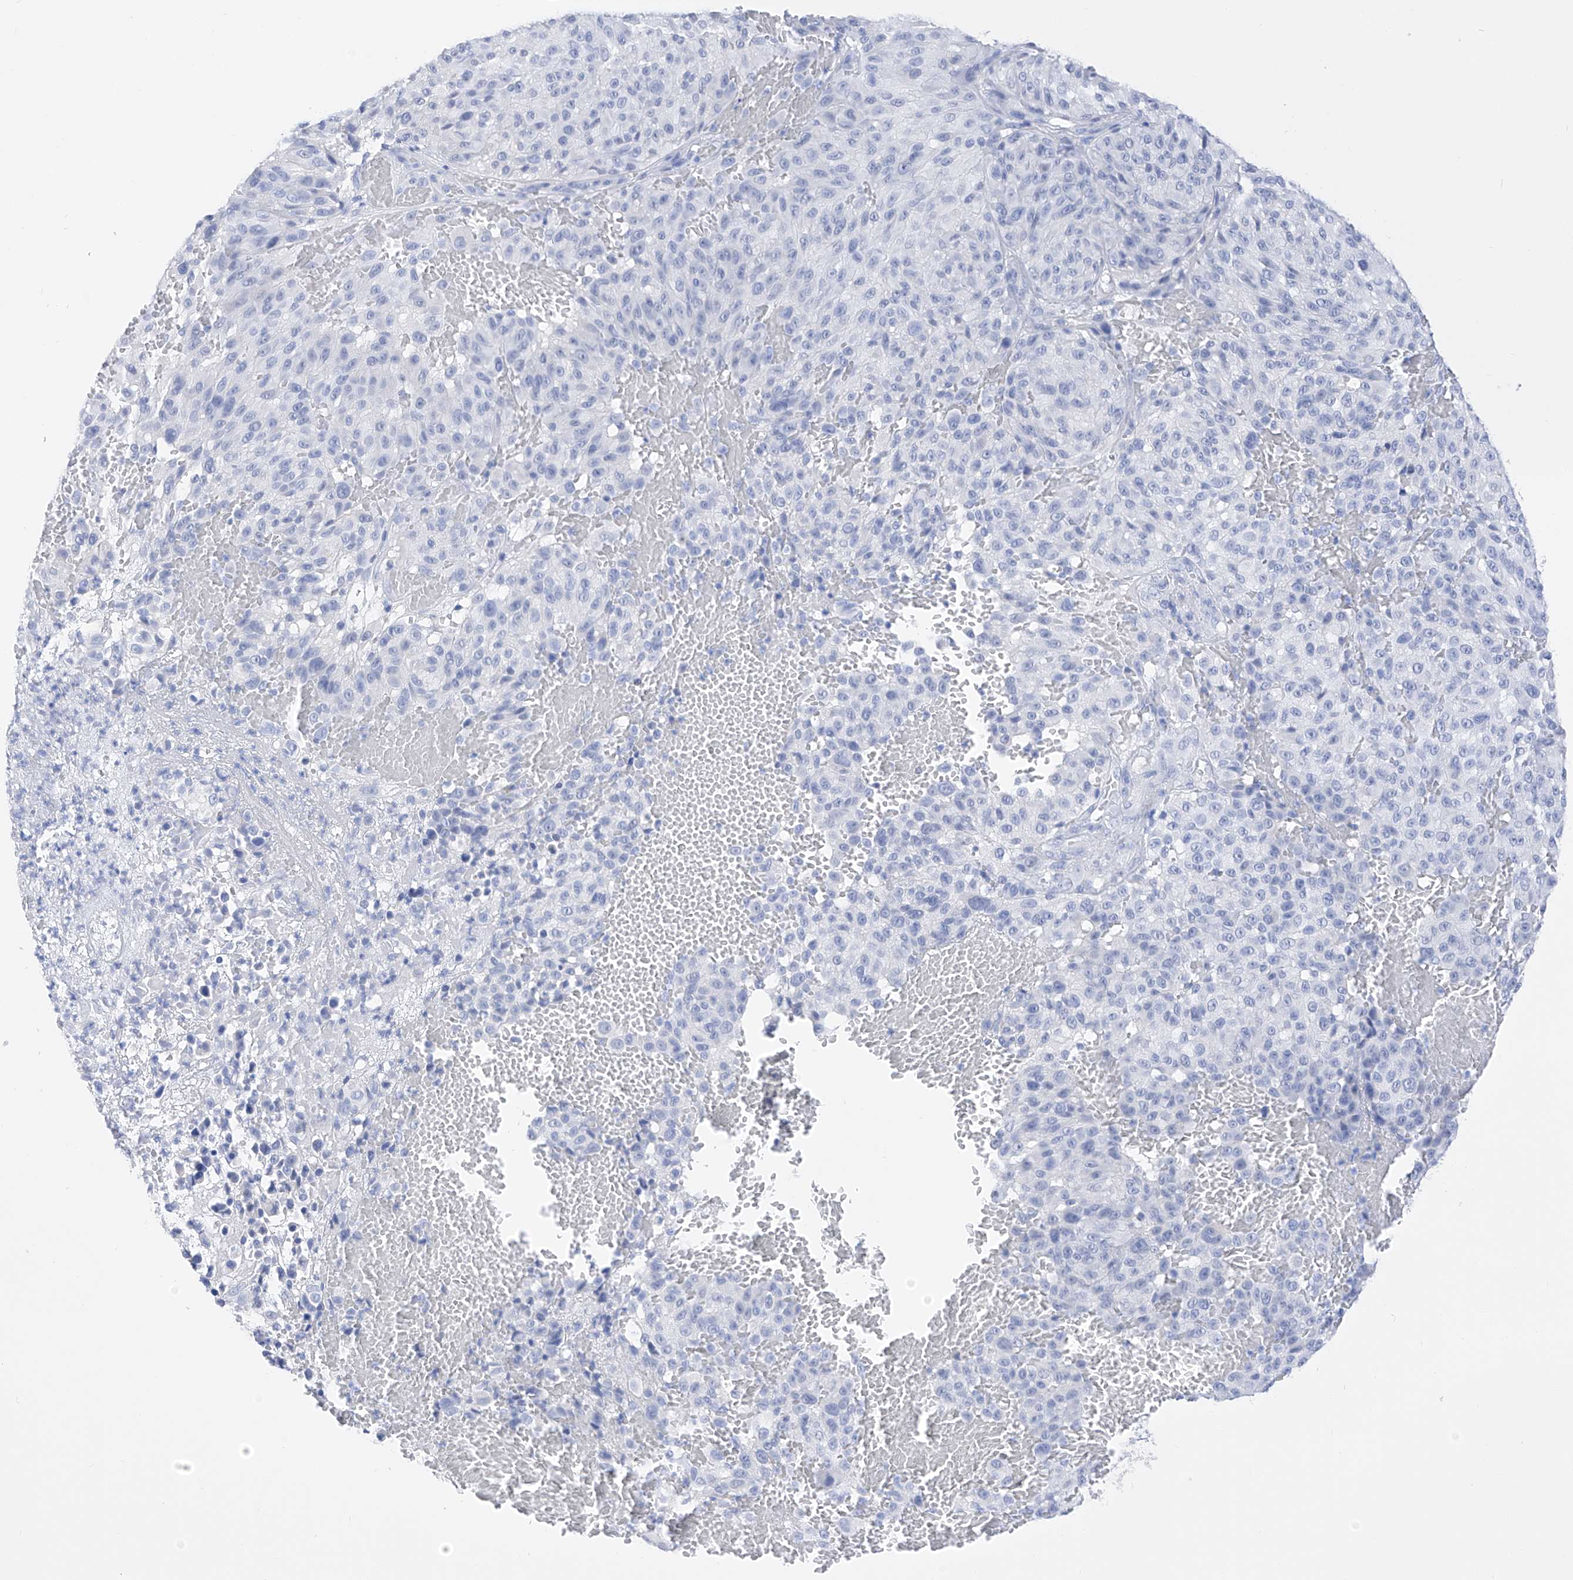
{"staining": {"intensity": "negative", "quantity": "none", "location": "none"}, "tissue": "melanoma", "cell_type": "Tumor cells", "image_type": "cancer", "snomed": [{"axis": "morphology", "description": "Malignant melanoma, NOS"}, {"axis": "topography", "description": "Skin"}], "caption": "High magnification brightfield microscopy of malignant melanoma stained with DAB (3,3'-diaminobenzidine) (brown) and counterstained with hematoxylin (blue): tumor cells show no significant positivity.", "gene": "FLG", "patient": {"sex": "male", "age": 83}}